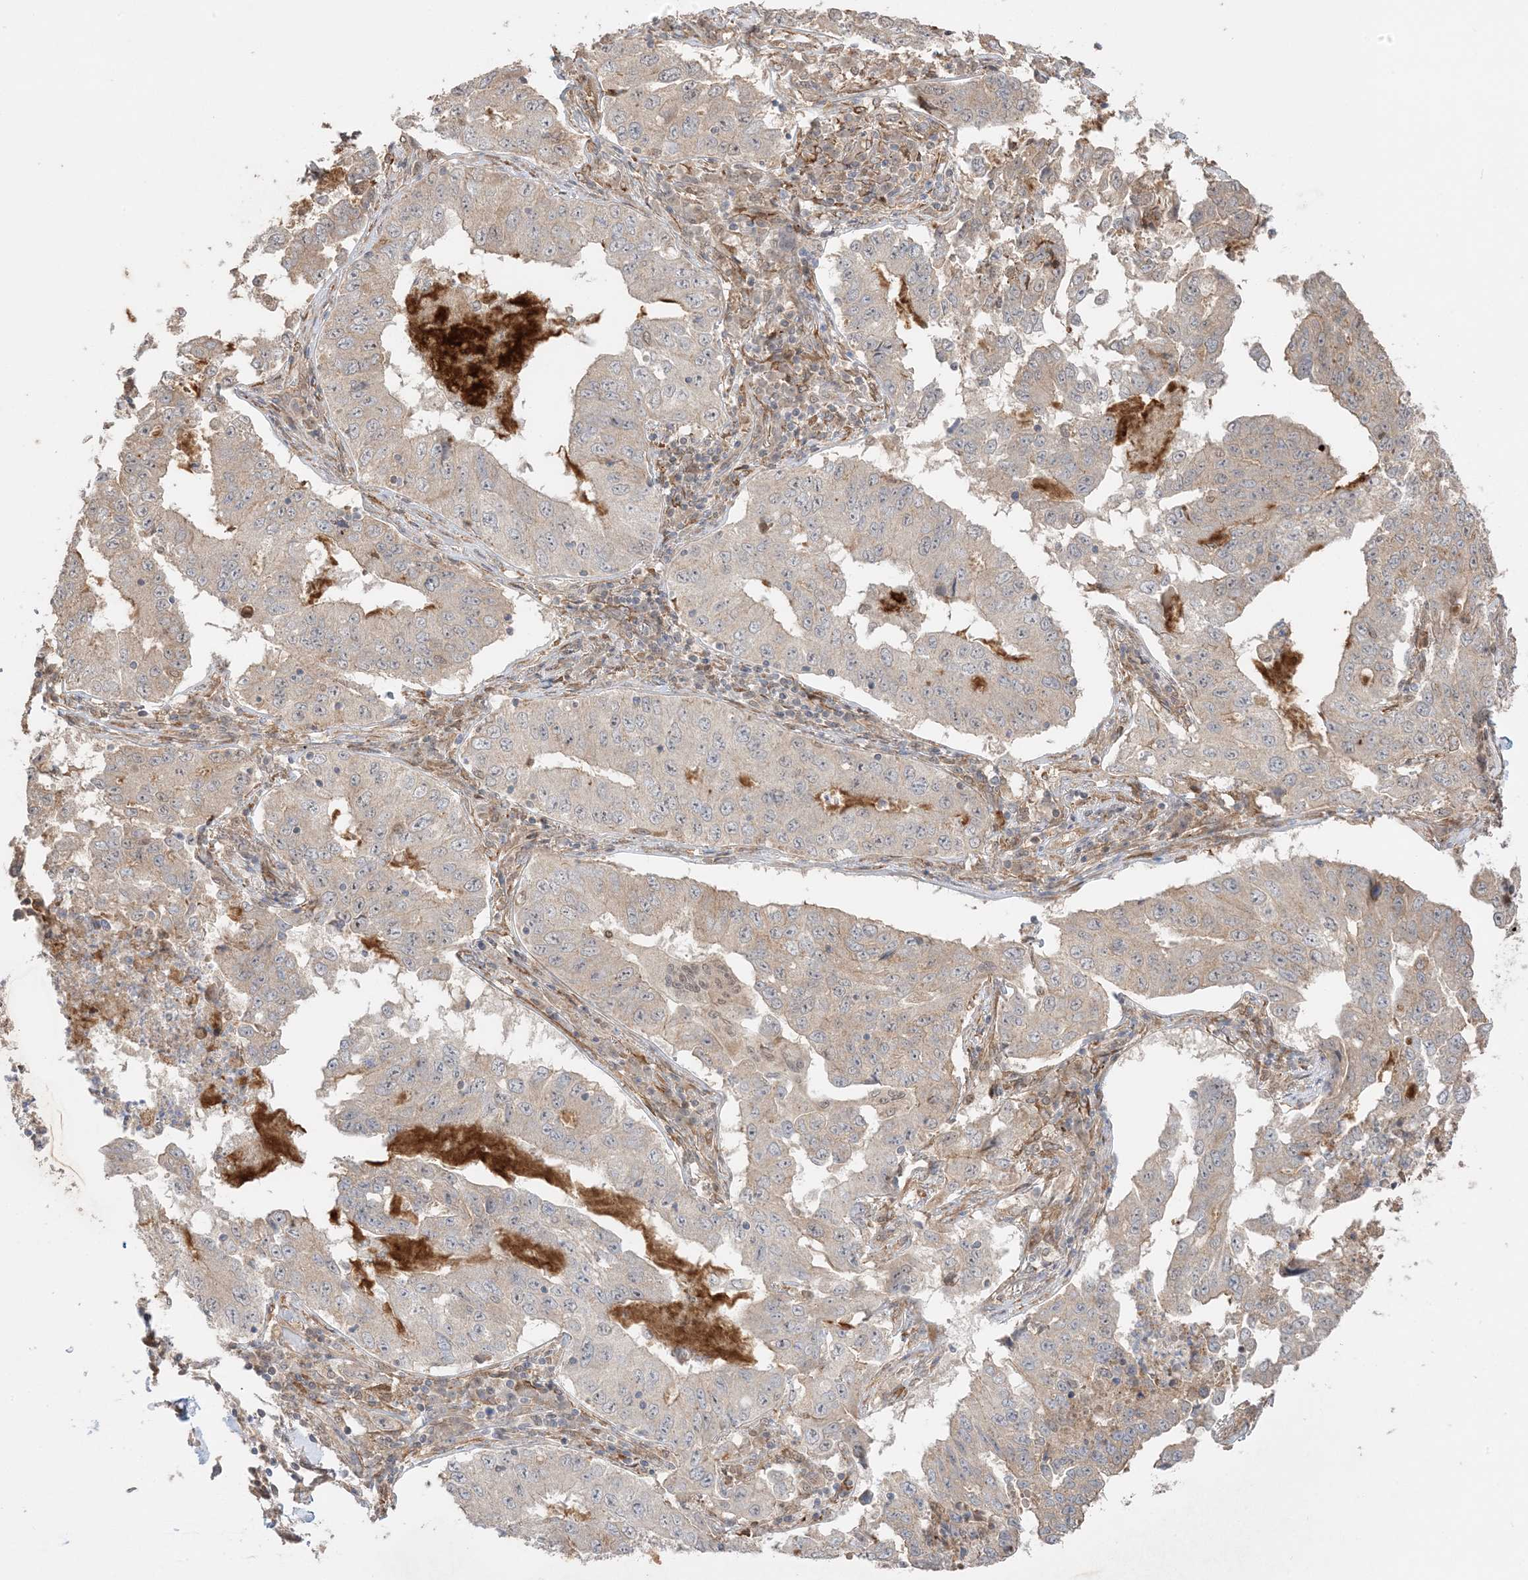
{"staining": {"intensity": "negative", "quantity": "none", "location": "none"}, "tissue": "lung cancer", "cell_type": "Tumor cells", "image_type": "cancer", "snomed": [{"axis": "morphology", "description": "Adenocarcinoma, NOS"}, {"axis": "topography", "description": "Lung"}], "caption": "Lung cancer was stained to show a protein in brown. There is no significant staining in tumor cells.", "gene": "ZBTB41", "patient": {"sex": "female", "age": 51}}